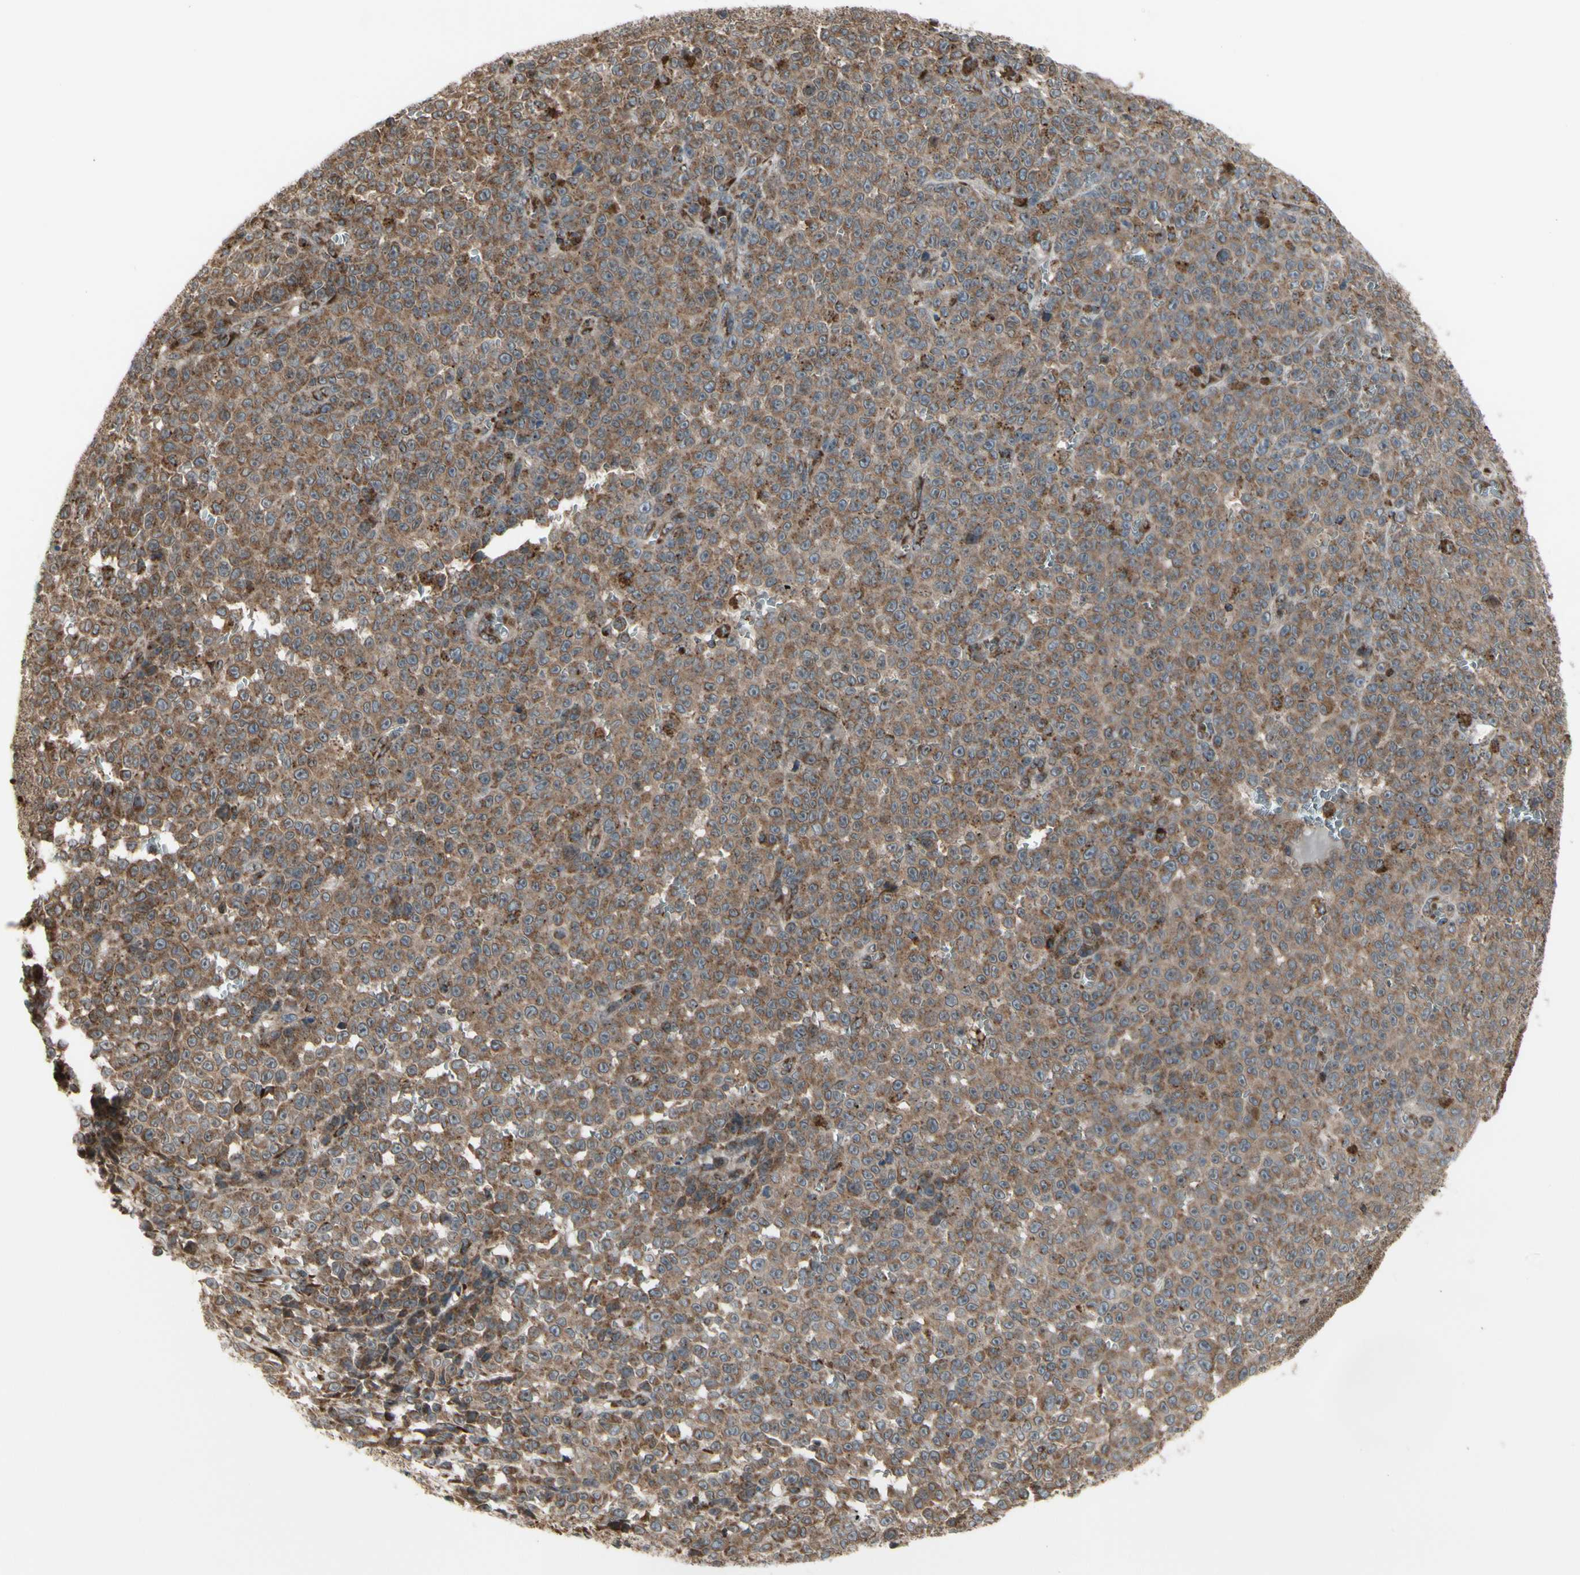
{"staining": {"intensity": "moderate", "quantity": ">75%", "location": "cytoplasmic/membranous"}, "tissue": "melanoma", "cell_type": "Tumor cells", "image_type": "cancer", "snomed": [{"axis": "morphology", "description": "Malignant melanoma, NOS"}, {"axis": "topography", "description": "Skin"}], "caption": "Brown immunohistochemical staining in malignant melanoma exhibits moderate cytoplasmic/membranous positivity in about >75% of tumor cells.", "gene": "SLC39A9", "patient": {"sex": "female", "age": 82}}